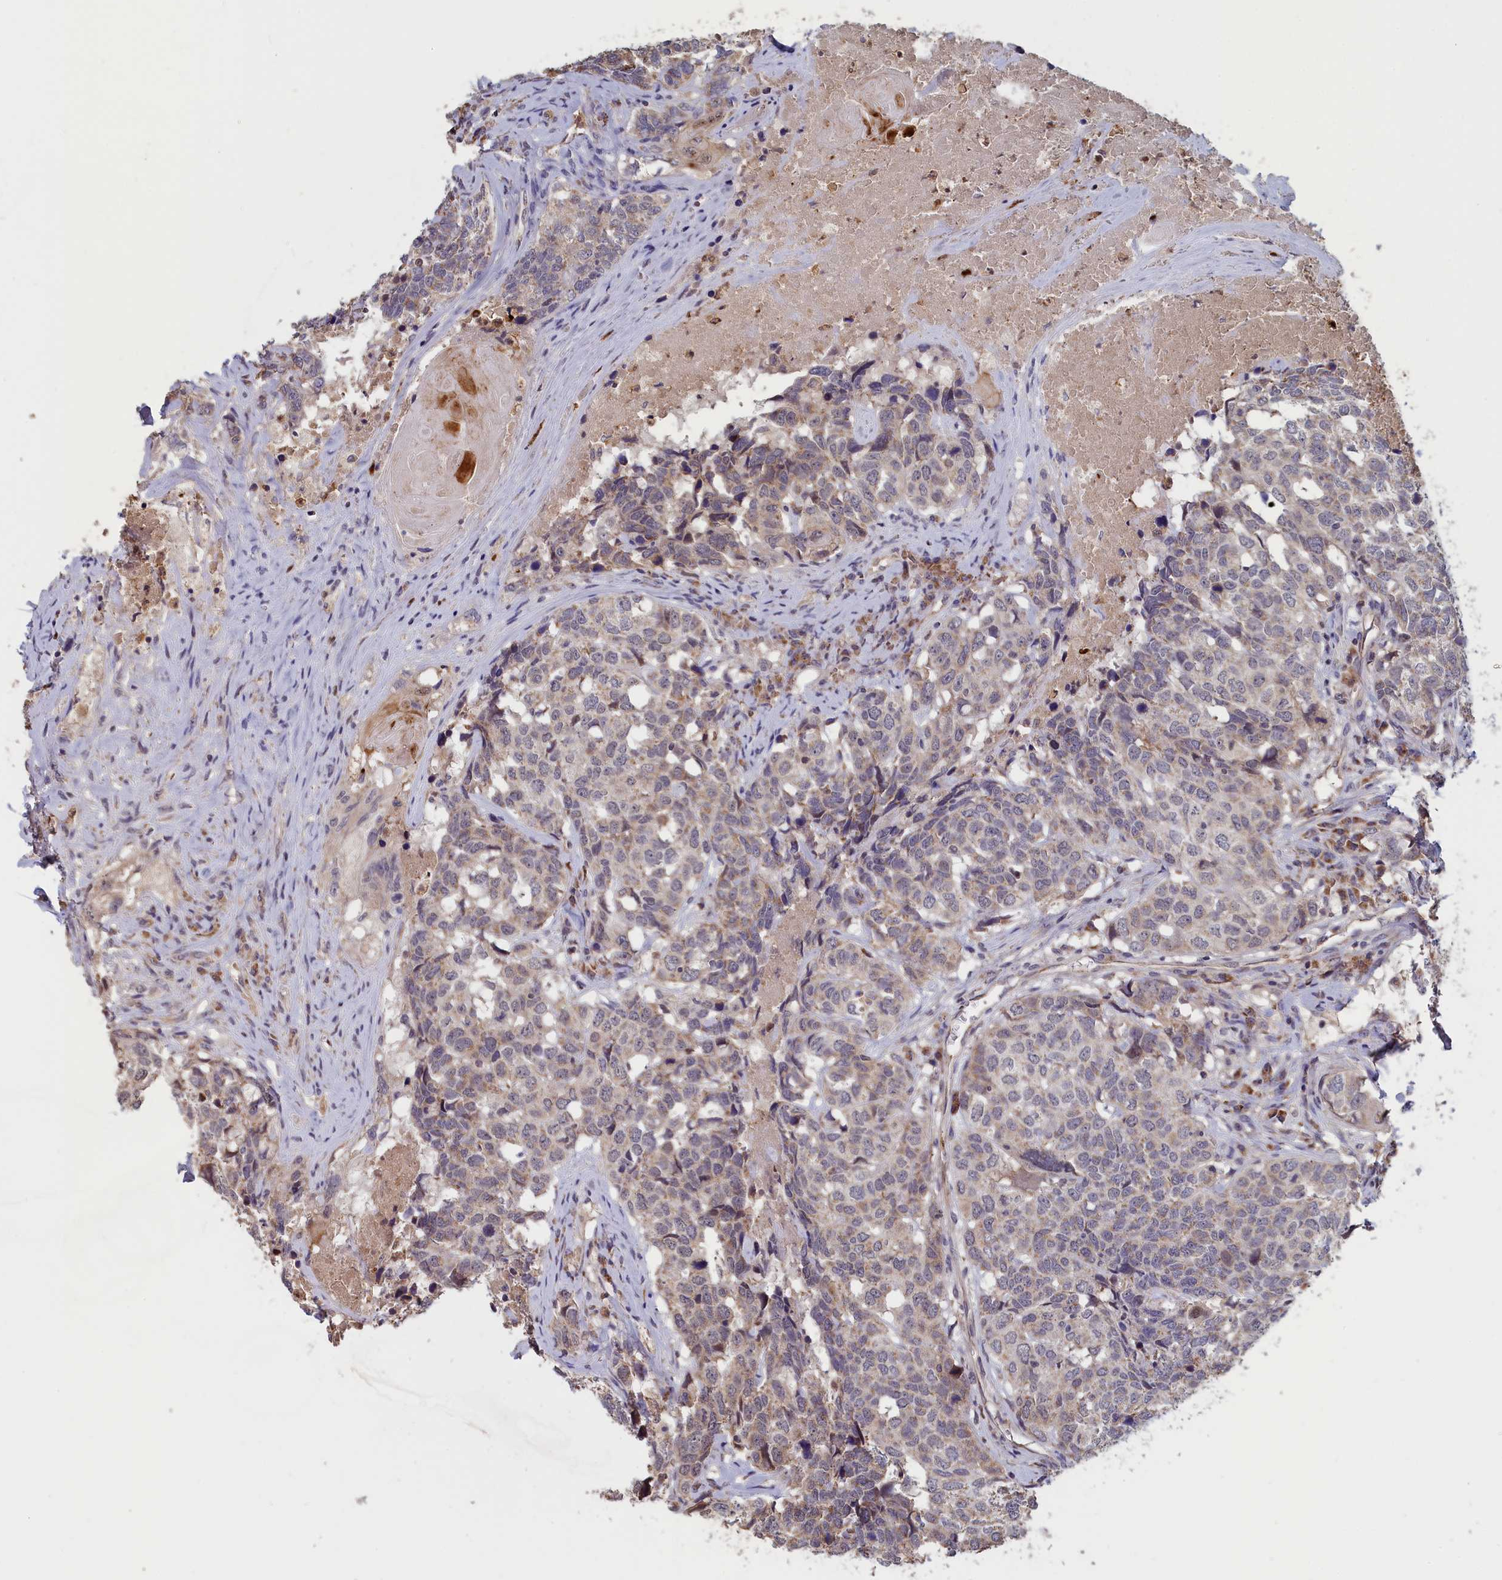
{"staining": {"intensity": "weak", "quantity": "25%-75%", "location": "cytoplasmic/membranous"}, "tissue": "head and neck cancer", "cell_type": "Tumor cells", "image_type": "cancer", "snomed": [{"axis": "morphology", "description": "Squamous cell carcinoma, NOS"}, {"axis": "topography", "description": "Head-Neck"}], "caption": "This image reveals head and neck cancer stained with immunohistochemistry to label a protein in brown. The cytoplasmic/membranous of tumor cells show weak positivity for the protein. Nuclei are counter-stained blue.", "gene": "EPB41L4B", "patient": {"sex": "male", "age": 66}}